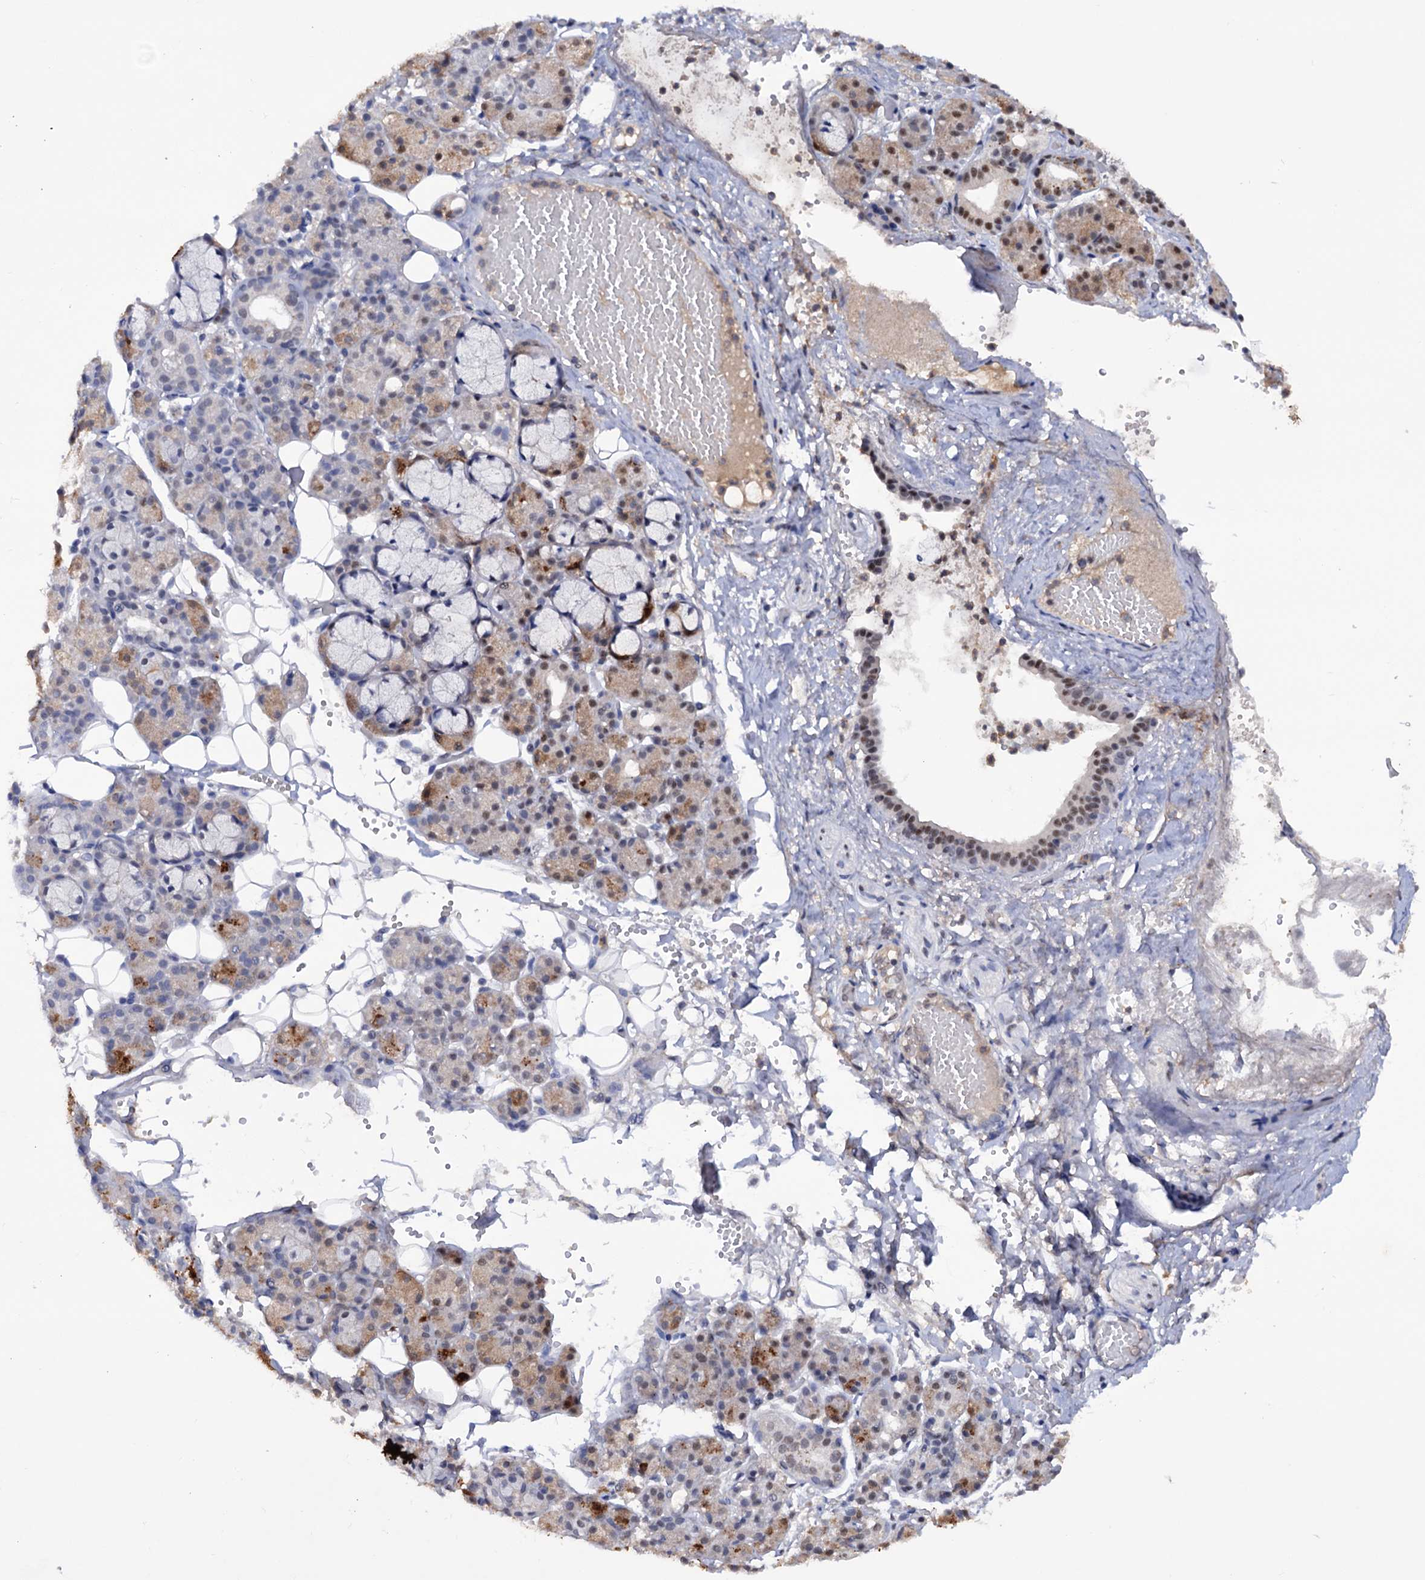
{"staining": {"intensity": "moderate", "quantity": "25%-75%", "location": "cytoplasmic/membranous,nuclear"}, "tissue": "salivary gland", "cell_type": "Glandular cells", "image_type": "normal", "snomed": [{"axis": "morphology", "description": "Normal tissue, NOS"}, {"axis": "topography", "description": "Salivary gland"}], "caption": "Immunohistochemistry (IHC) of normal human salivary gland shows medium levels of moderate cytoplasmic/membranous,nuclear positivity in about 25%-75% of glandular cells.", "gene": "TBC1D12", "patient": {"sex": "male", "age": 63}}